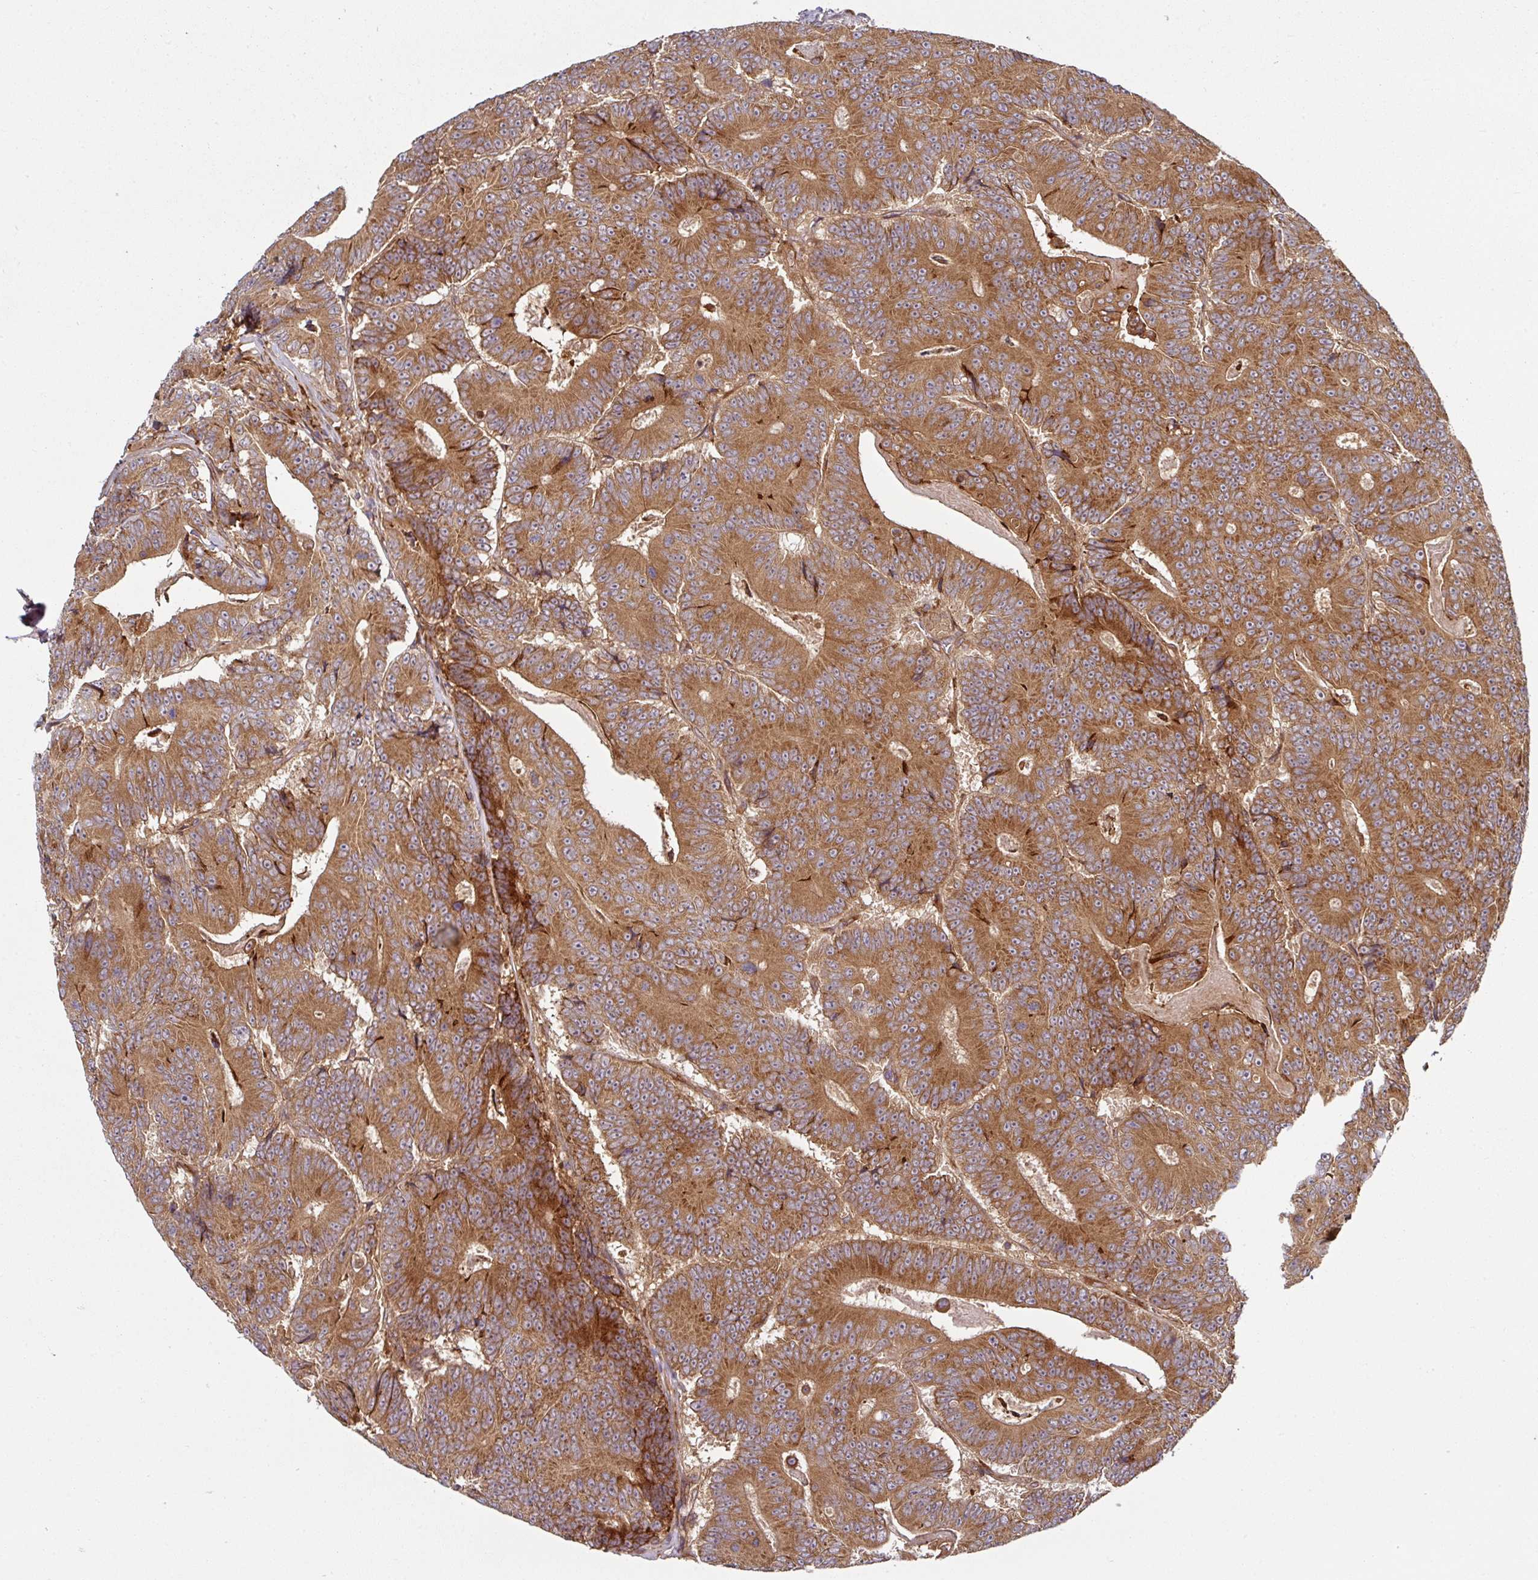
{"staining": {"intensity": "strong", "quantity": ">75%", "location": "cytoplasmic/membranous"}, "tissue": "colorectal cancer", "cell_type": "Tumor cells", "image_type": "cancer", "snomed": [{"axis": "morphology", "description": "Adenocarcinoma, NOS"}, {"axis": "topography", "description": "Colon"}], "caption": "Immunohistochemistry image of neoplastic tissue: human colorectal cancer (adenocarcinoma) stained using immunohistochemistry (IHC) demonstrates high levels of strong protein expression localized specifically in the cytoplasmic/membranous of tumor cells, appearing as a cytoplasmic/membranous brown color.", "gene": "RAB5A", "patient": {"sex": "male", "age": 83}}